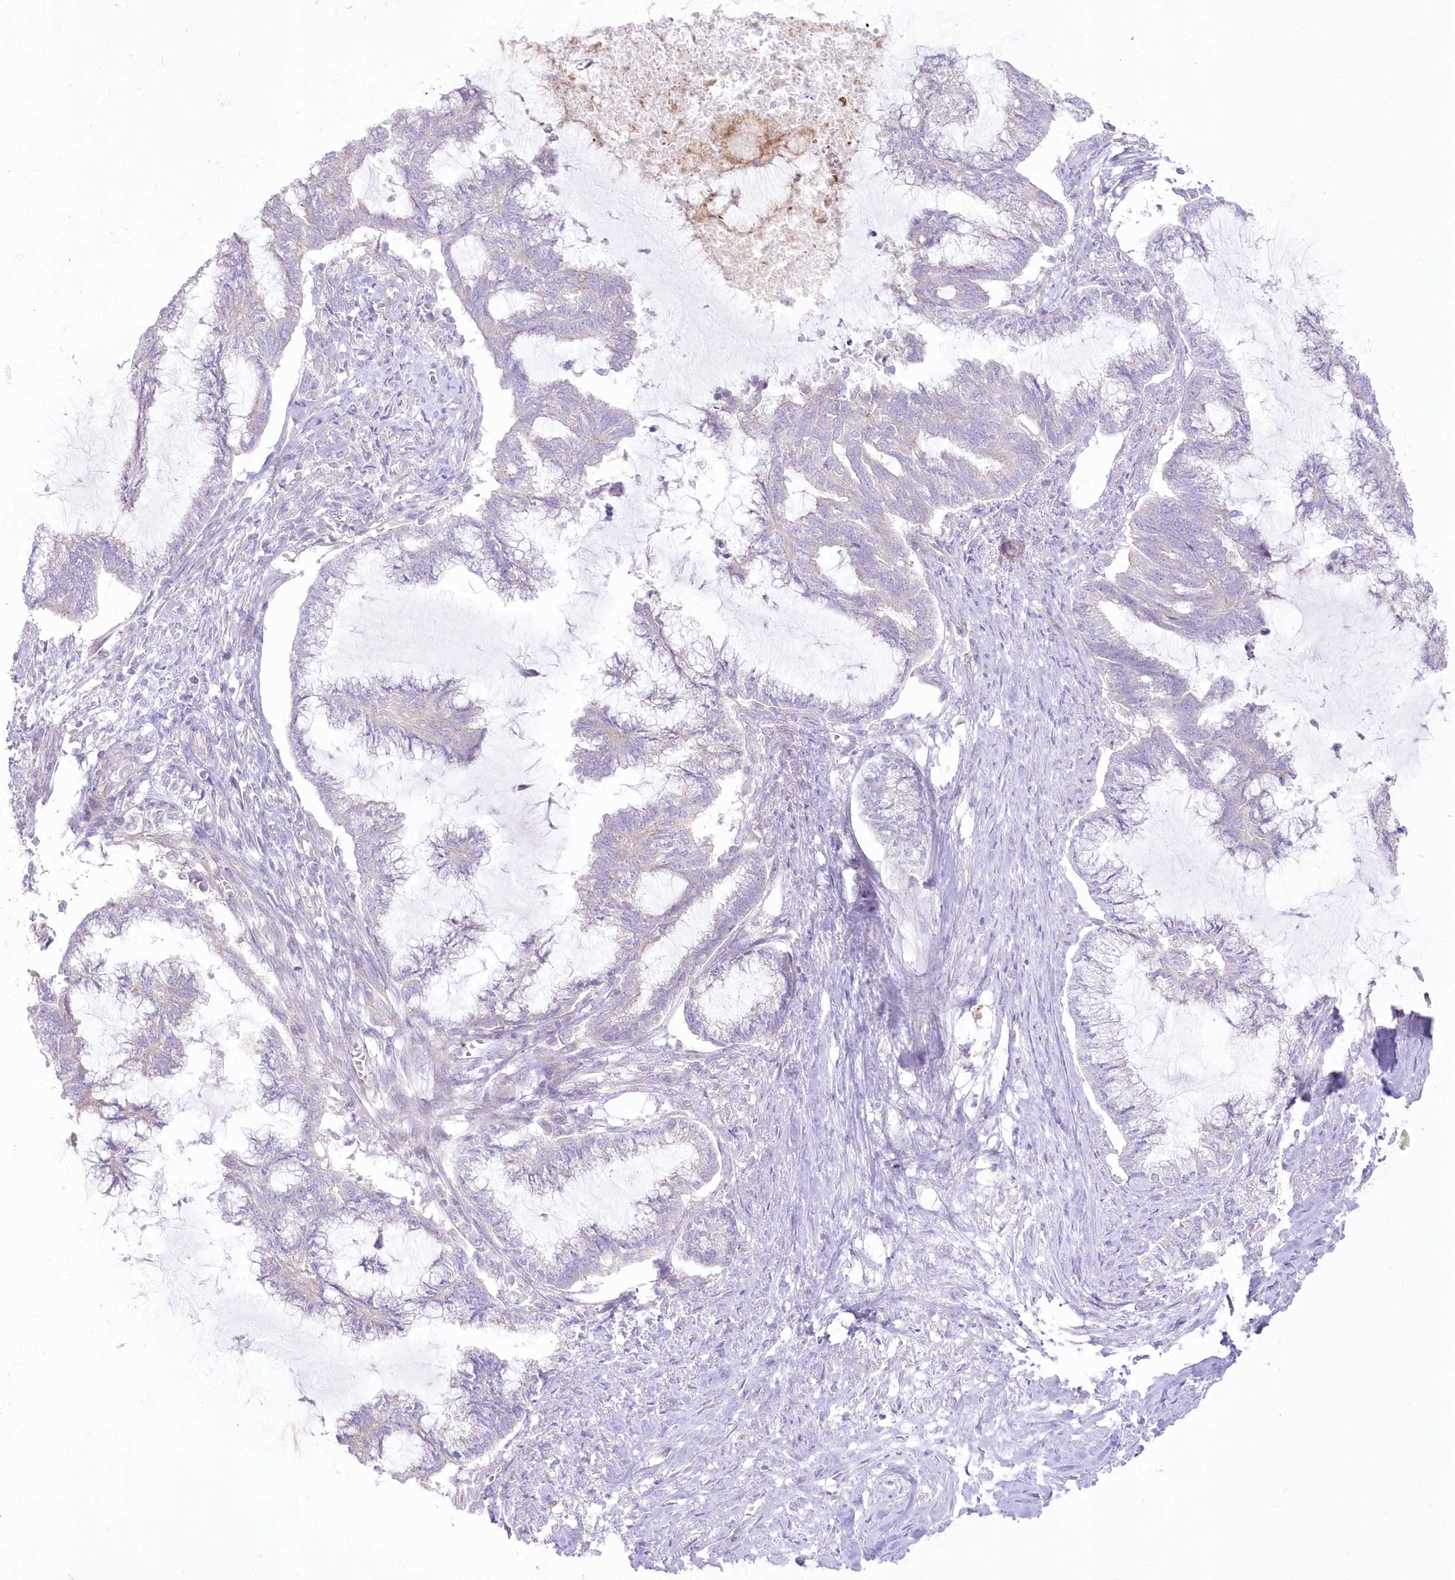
{"staining": {"intensity": "negative", "quantity": "none", "location": "none"}, "tissue": "endometrial cancer", "cell_type": "Tumor cells", "image_type": "cancer", "snomed": [{"axis": "morphology", "description": "Adenocarcinoma, NOS"}, {"axis": "topography", "description": "Endometrium"}], "caption": "DAB immunohistochemical staining of endometrial cancer reveals no significant positivity in tumor cells.", "gene": "ZNF843", "patient": {"sex": "female", "age": 86}}